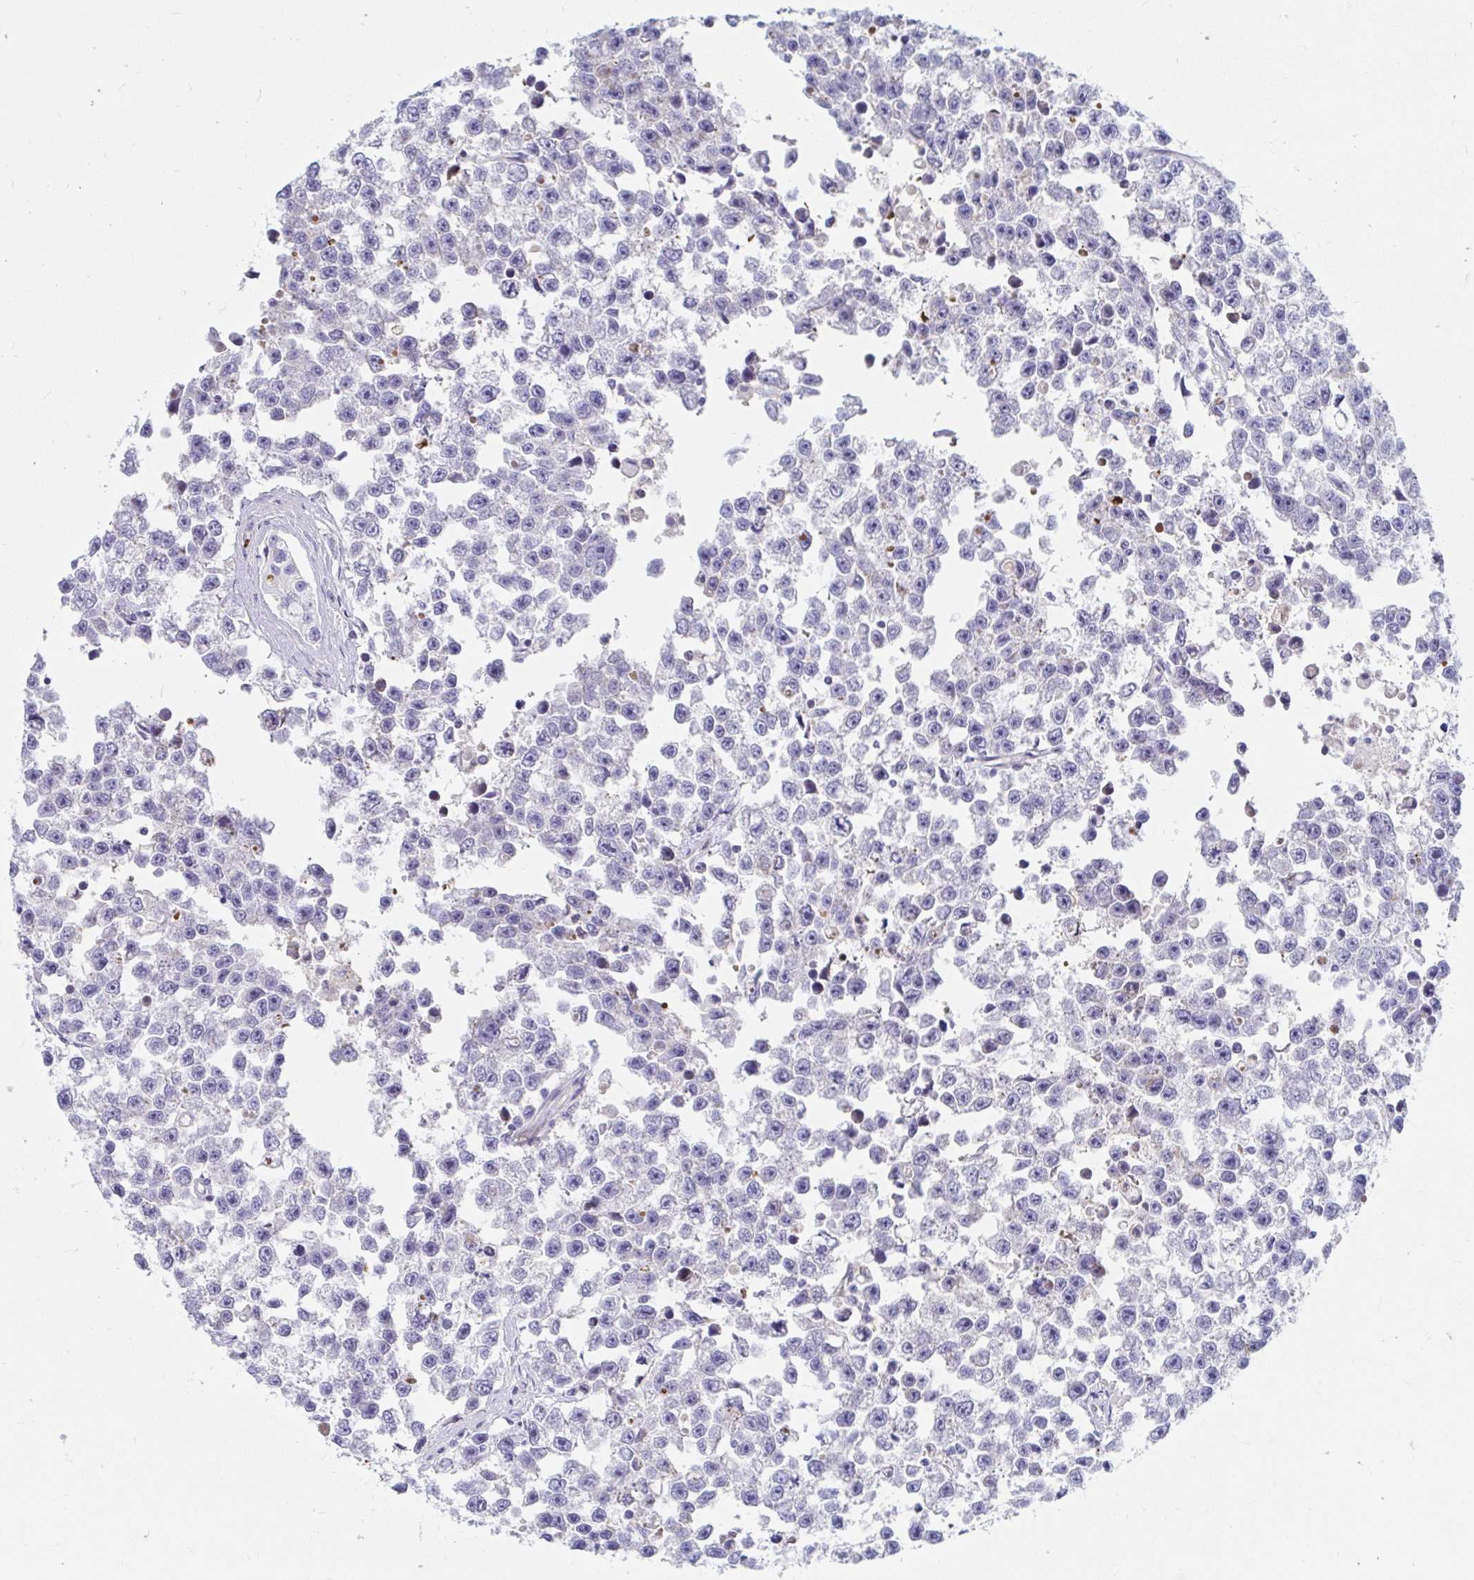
{"staining": {"intensity": "negative", "quantity": "none", "location": "none"}, "tissue": "testis cancer", "cell_type": "Tumor cells", "image_type": "cancer", "snomed": [{"axis": "morphology", "description": "Seminoma, NOS"}, {"axis": "topography", "description": "Testis"}], "caption": "Tumor cells show no significant protein staining in testis cancer.", "gene": "HINFP", "patient": {"sex": "male", "age": 26}}